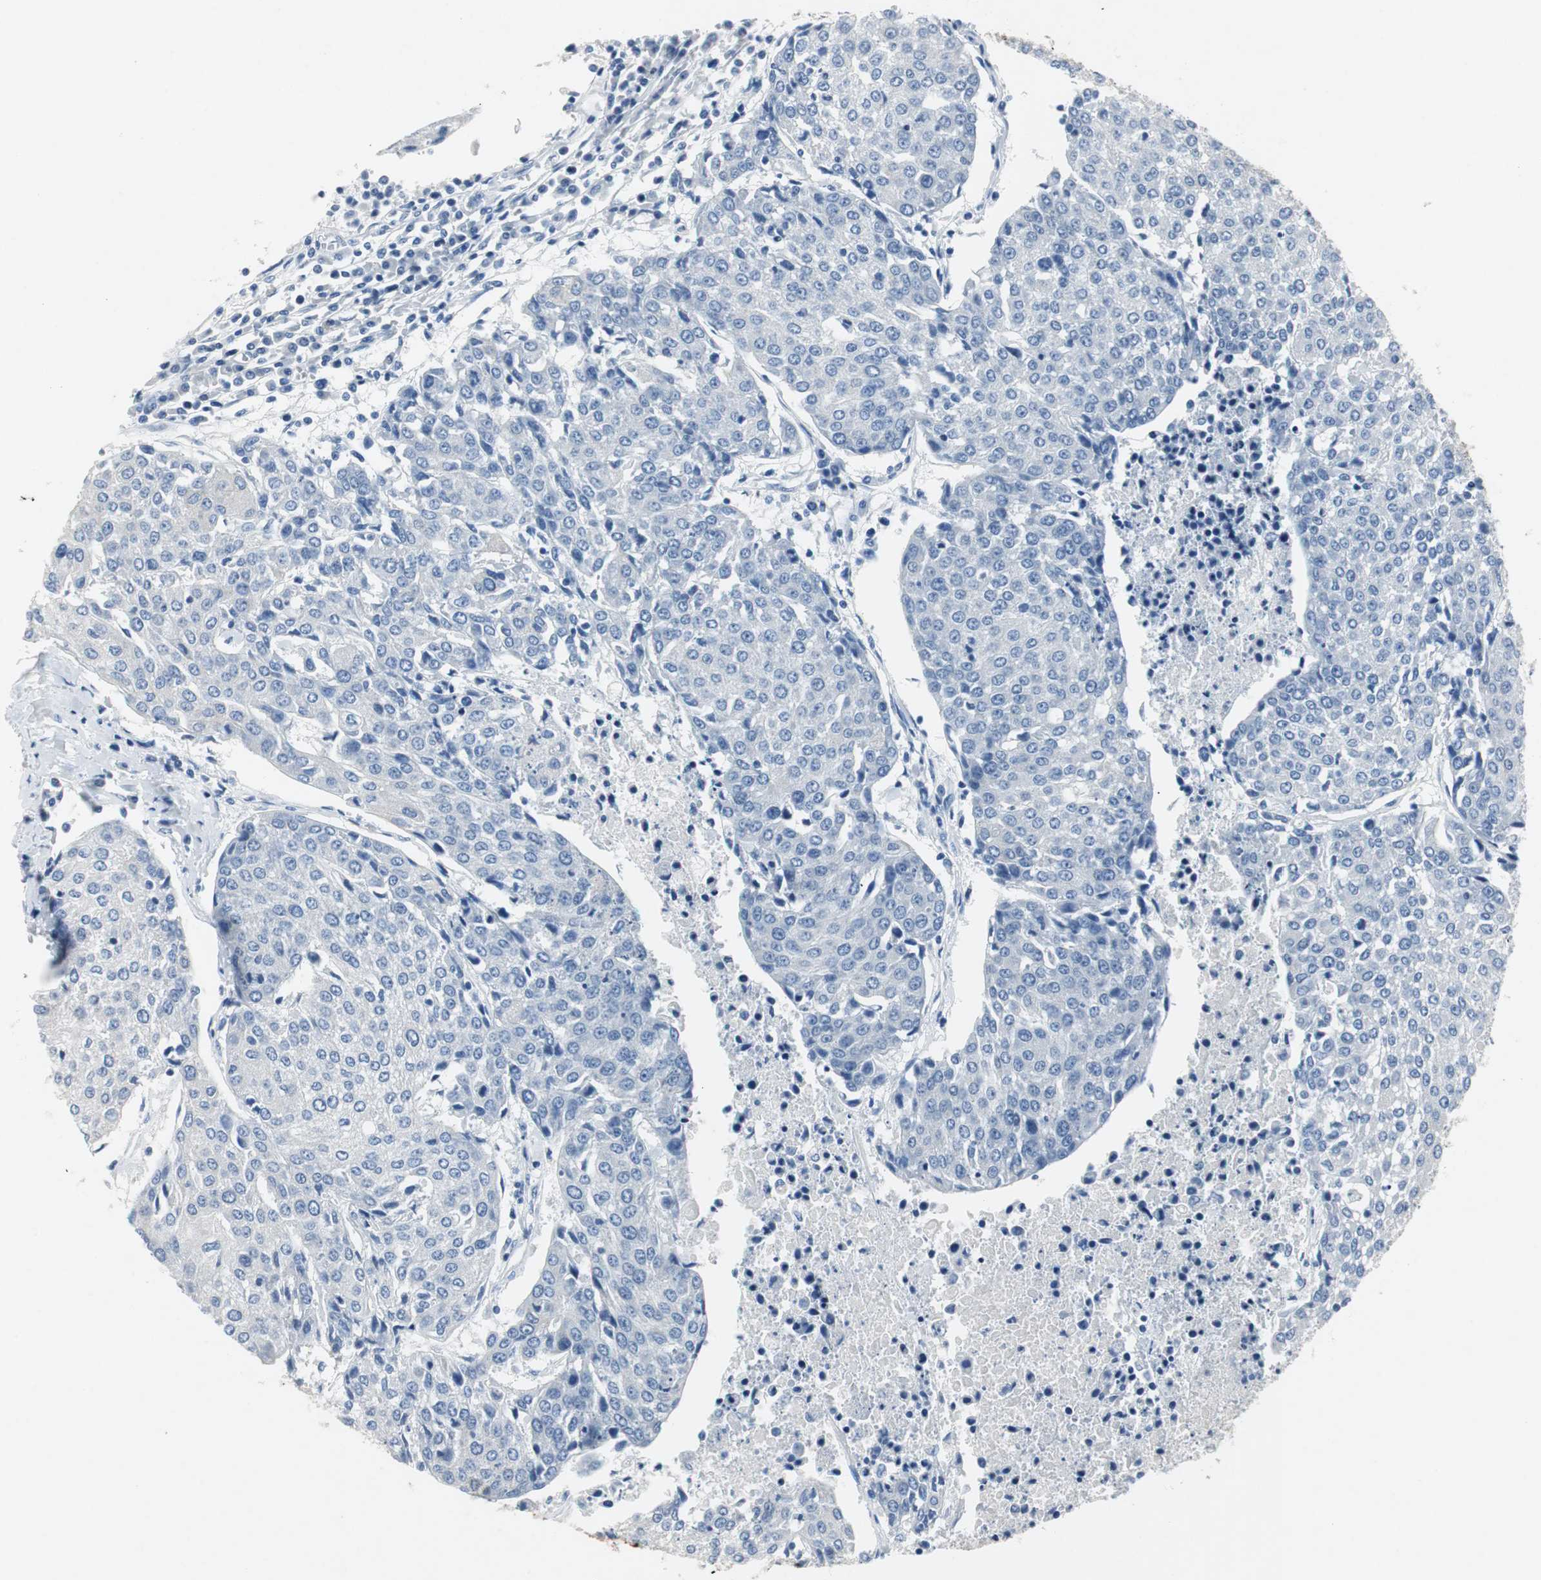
{"staining": {"intensity": "negative", "quantity": "none", "location": "none"}, "tissue": "urothelial cancer", "cell_type": "Tumor cells", "image_type": "cancer", "snomed": [{"axis": "morphology", "description": "Urothelial carcinoma, High grade"}, {"axis": "topography", "description": "Urinary bladder"}], "caption": "This is an immunohistochemistry (IHC) histopathology image of high-grade urothelial carcinoma. There is no staining in tumor cells.", "gene": "LRP2", "patient": {"sex": "female", "age": 85}}